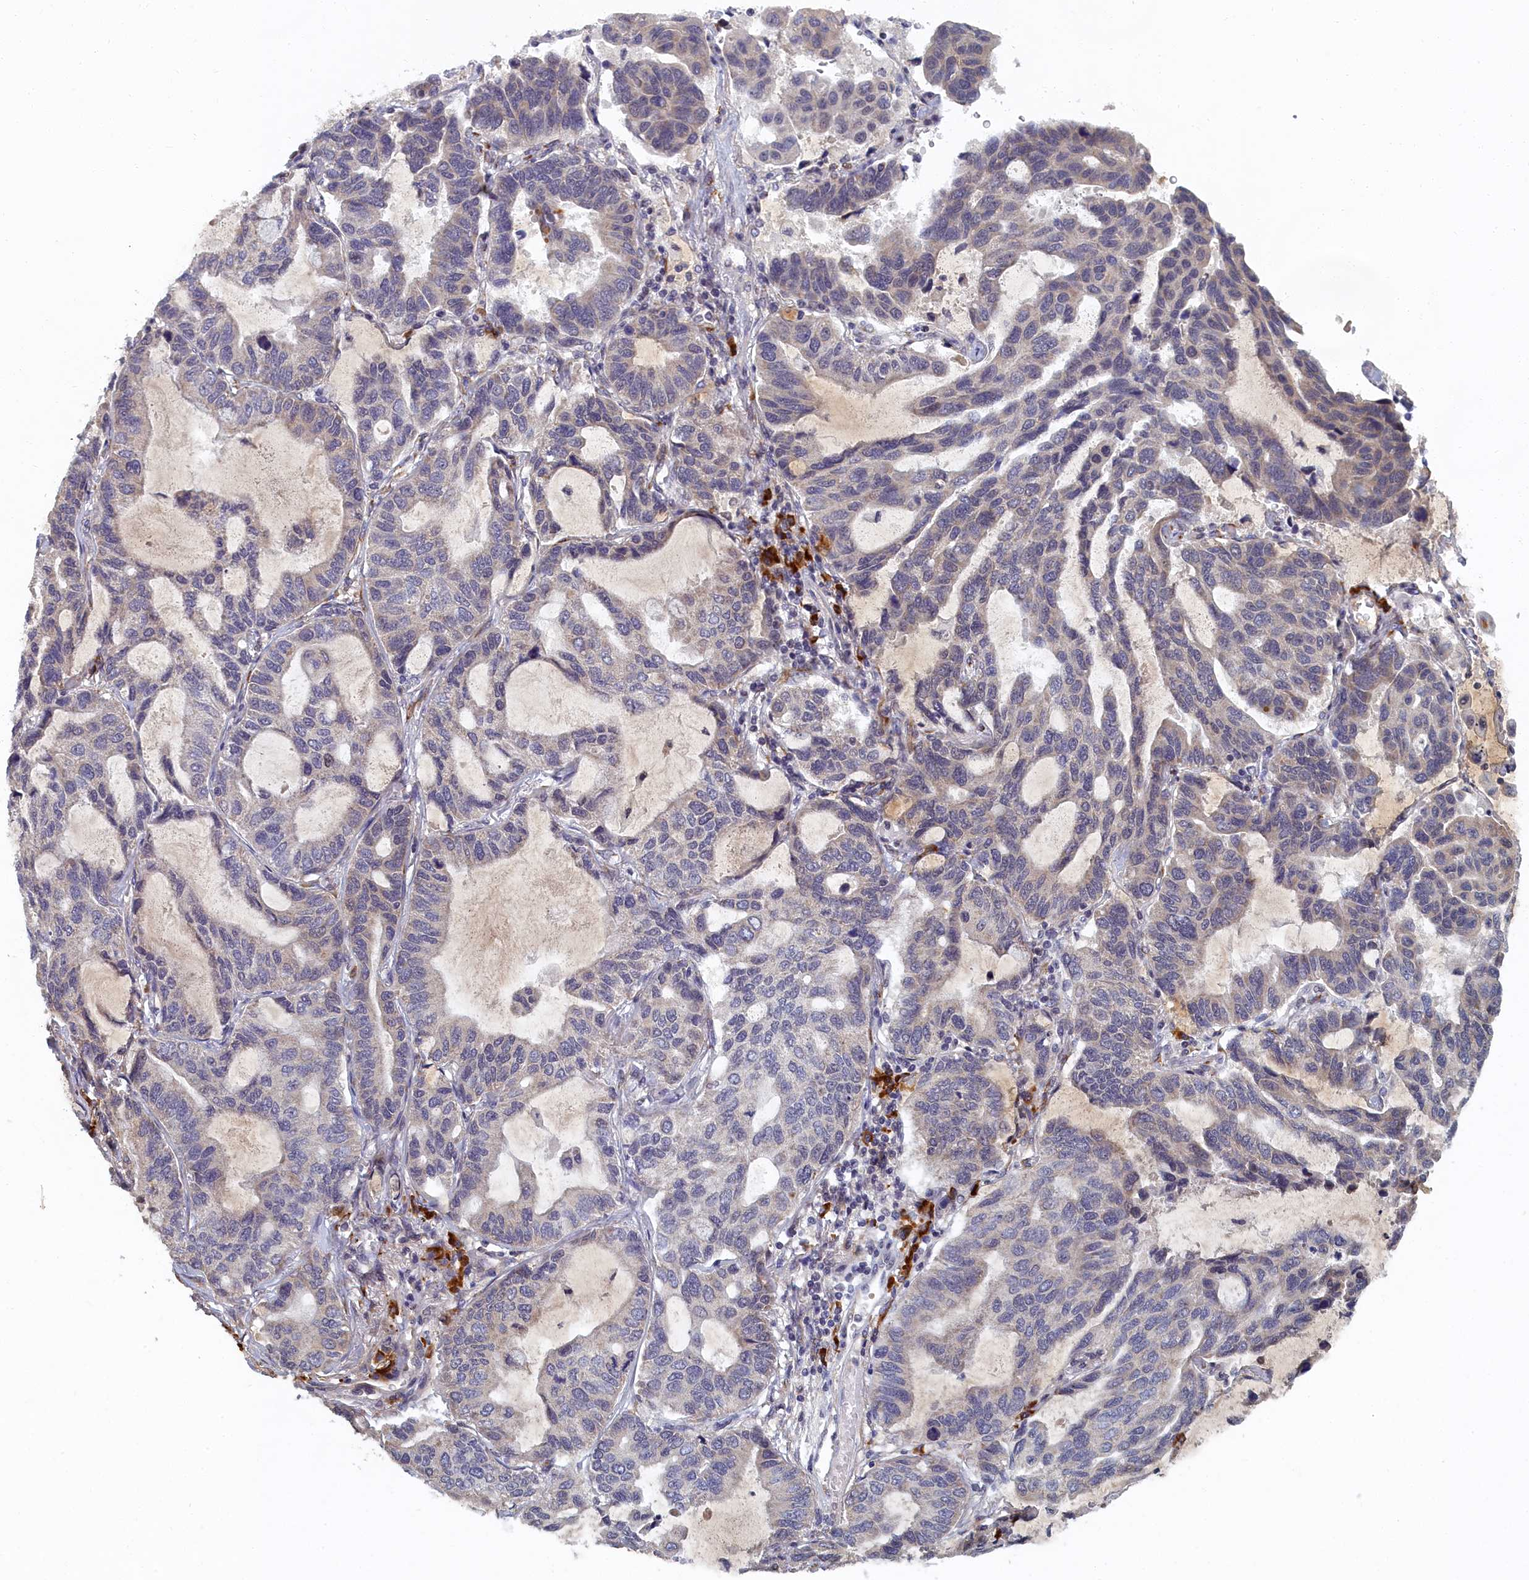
{"staining": {"intensity": "negative", "quantity": "none", "location": "none"}, "tissue": "lung cancer", "cell_type": "Tumor cells", "image_type": "cancer", "snomed": [{"axis": "morphology", "description": "Adenocarcinoma, NOS"}, {"axis": "topography", "description": "Lung"}], "caption": "Immunohistochemistry (IHC) image of human lung cancer (adenocarcinoma) stained for a protein (brown), which exhibits no staining in tumor cells. (DAB (3,3'-diaminobenzidine) immunohistochemistry (IHC) with hematoxylin counter stain).", "gene": "DNAJC17", "patient": {"sex": "male", "age": 64}}